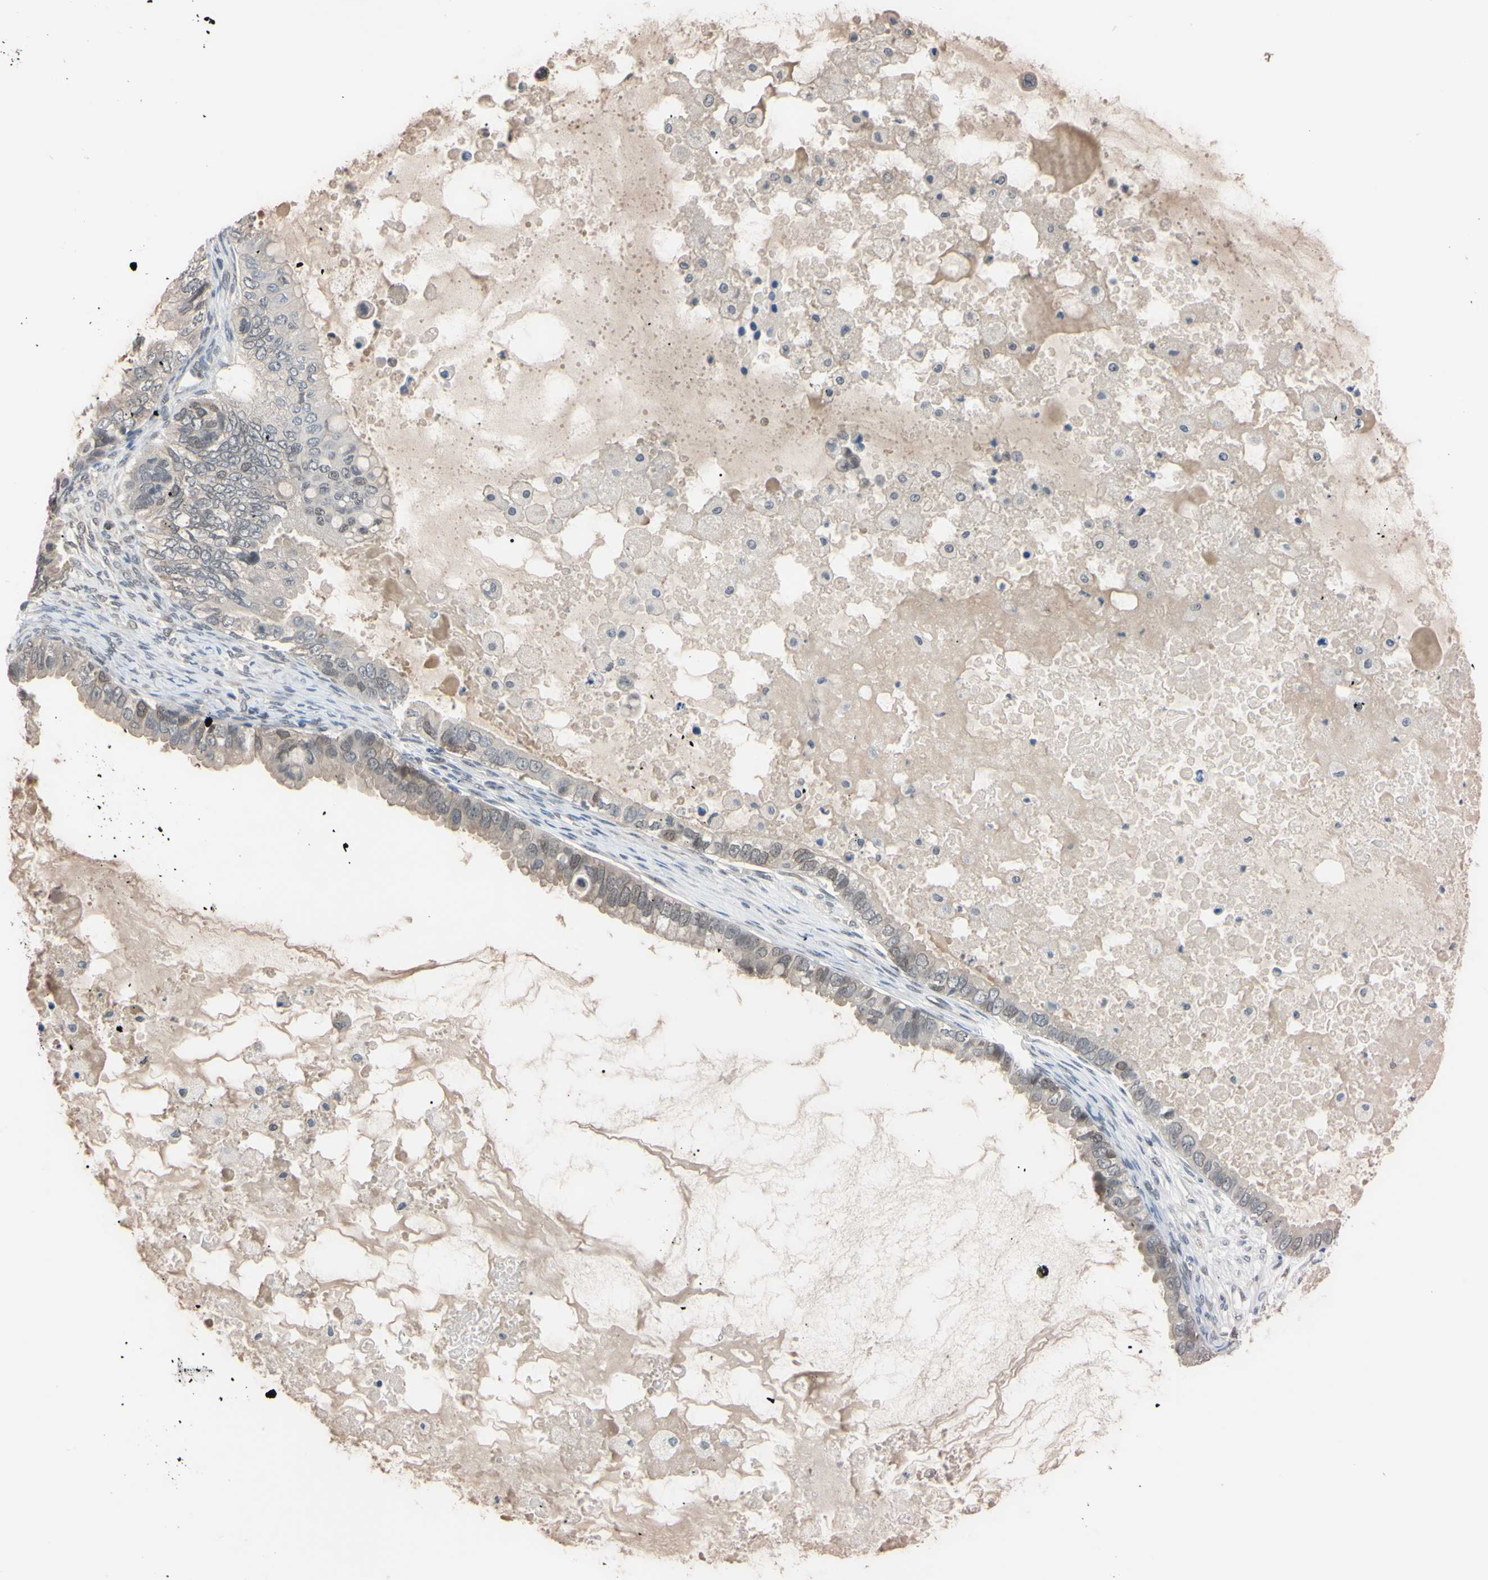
{"staining": {"intensity": "moderate", "quantity": "25%-75%", "location": "nuclear"}, "tissue": "ovarian cancer", "cell_type": "Tumor cells", "image_type": "cancer", "snomed": [{"axis": "morphology", "description": "Cystadenocarcinoma, mucinous, NOS"}, {"axis": "topography", "description": "Ovary"}], "caption": "About 25%-75% of tumor cells in ovarian cancer demonstrate moderate nuclear protein positivity as visualized by brown immunohistochemical staining.", "gene": "UBE2I", "patient": {"sex": "female", "age": 80}}